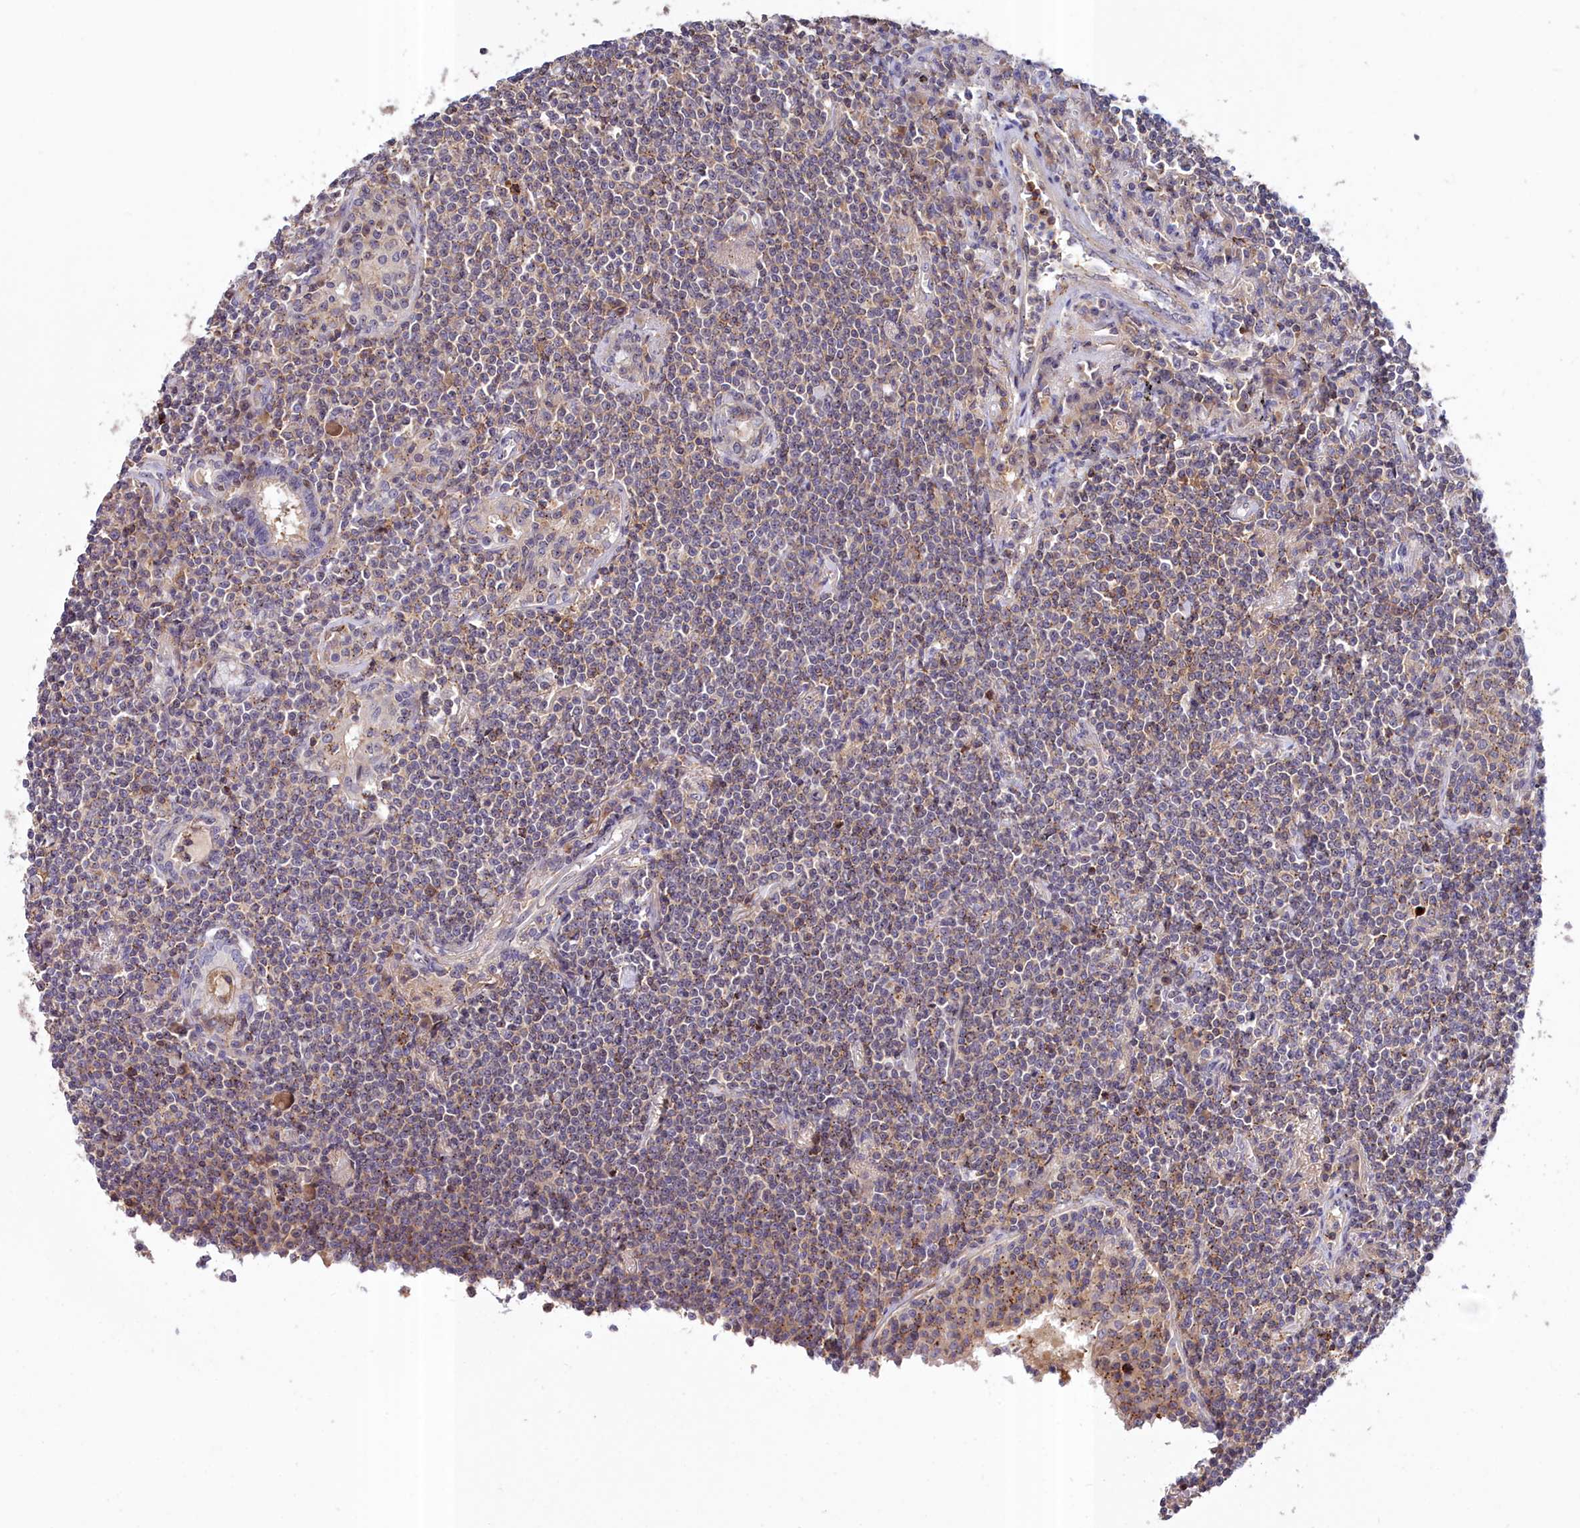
{"staining": {"intensity": "weak", "quantity": "<25%", "location": "cytoplasmic/membranous"}, "tissue": "lymphoma", "cell_type": "Tumor cells", "image_type": "cancer", "snomed": [{"axis": "morphology", "description": "Malignant lymphoma, non-Hodgkin's type, Low grade"}, {"axis": "topography", "description": "Lung"}], "caption": "High magnification brightfield microscopy of low-grade malignant lymphoma, non-Hodgkin's type stained with DAB (brown) and counterstained with hematoxylin (blue): tumor cells show no significant expression.", "gene": "NEURL4", "patient": {"sex": "female", "age": 71}}